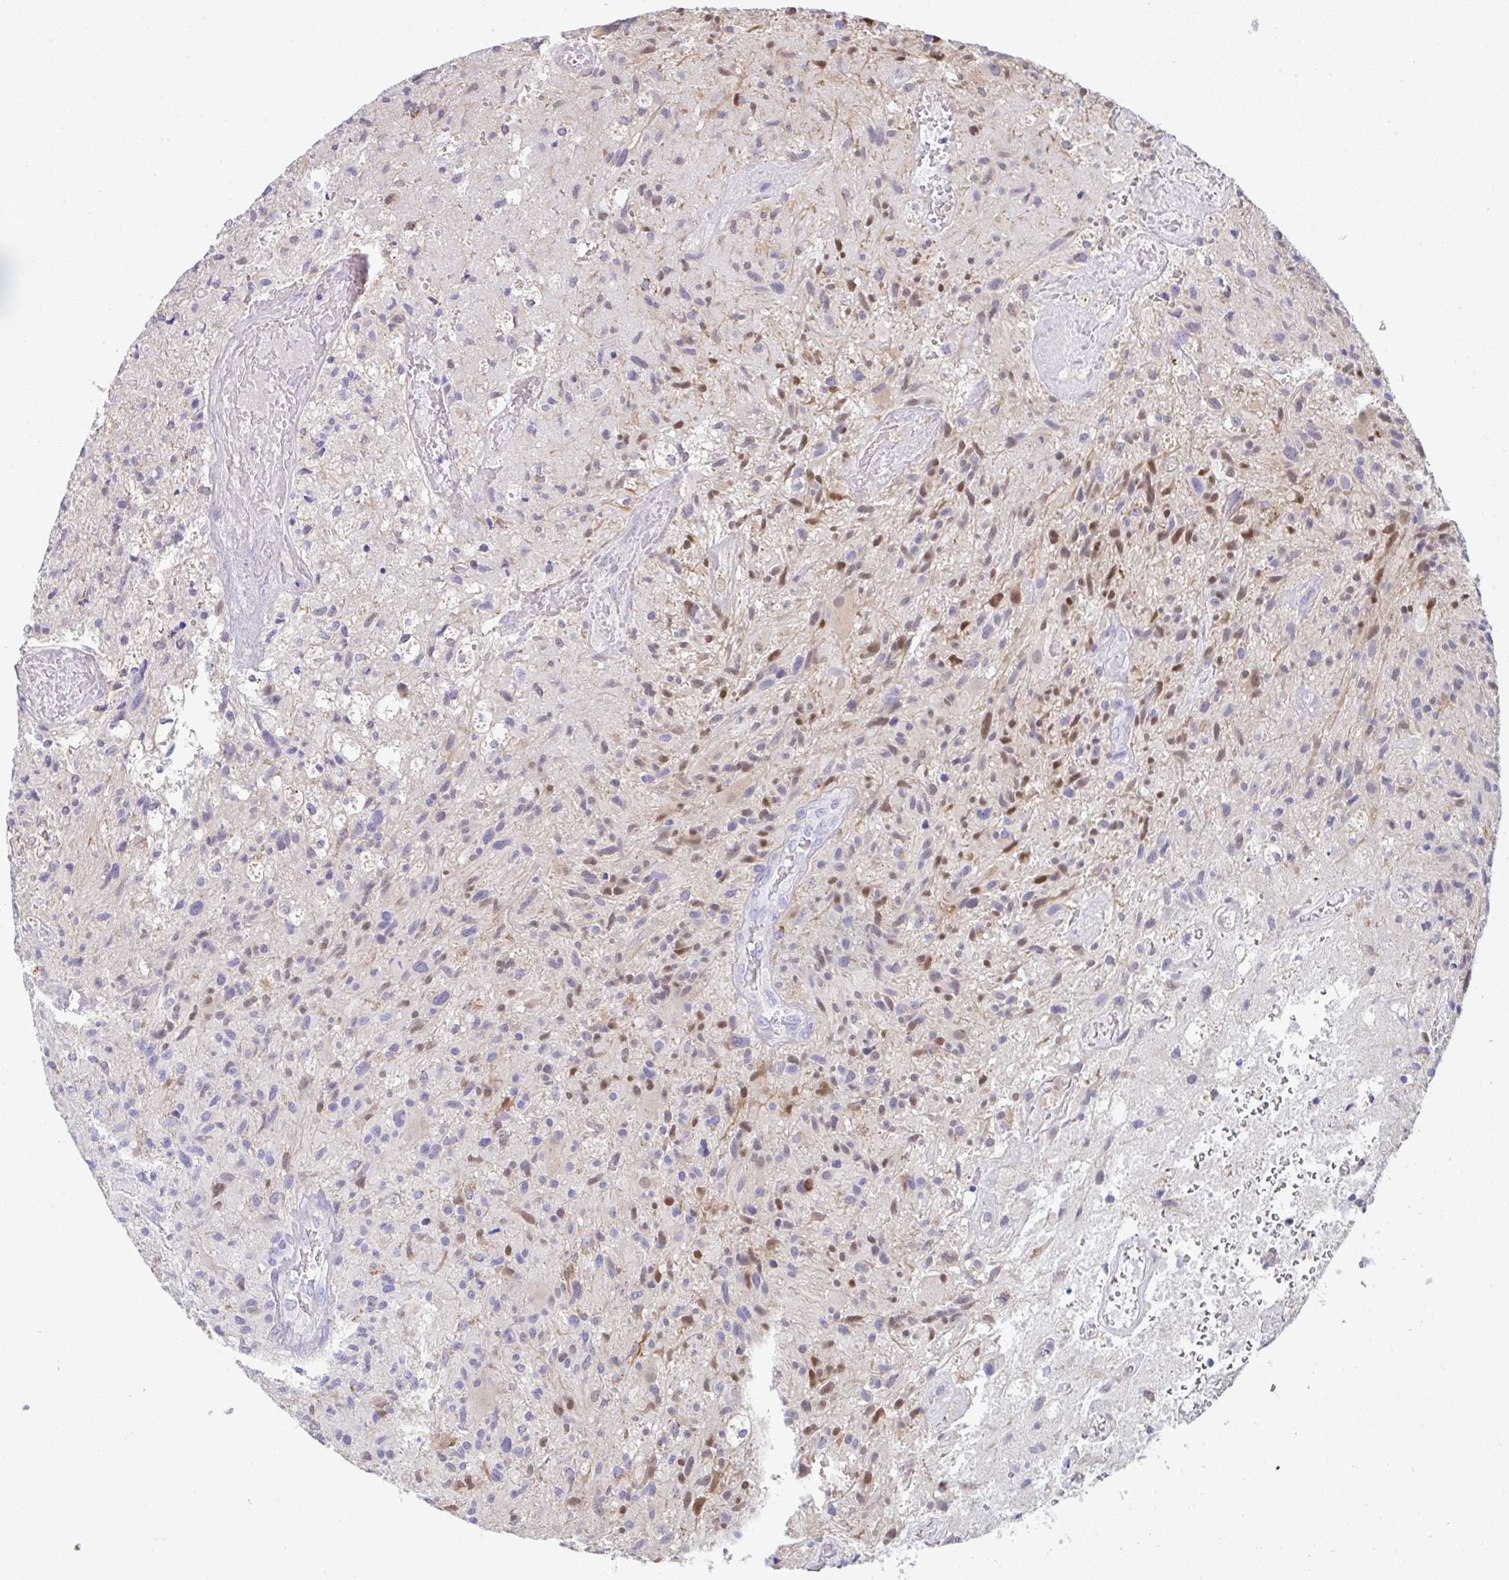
{"staining": {"intensity": "moderate", "quantity": "25%-75%", "location": "nuclear"}, "tissue": "glioma", "cell_type": "Tumor cells", "image_type": "cancer", "snomed": [{"axis": "morphology", "description": "Glioma, malignant, High grade"}, {"axis": "topography", "description": "Brain"}], "caption": "Immunohistochemical staining of human malignant high-grade glioma displays moderate nuclear protein positivity in approximately 25%-75% of tumor cells. The staining is performed using DAB brown chromogen to label protein expression. The nuclei are counter-stained blue using hematoxylin.", "gene": "MGAM2", "patient": {"sex": "female", "age": 70}}